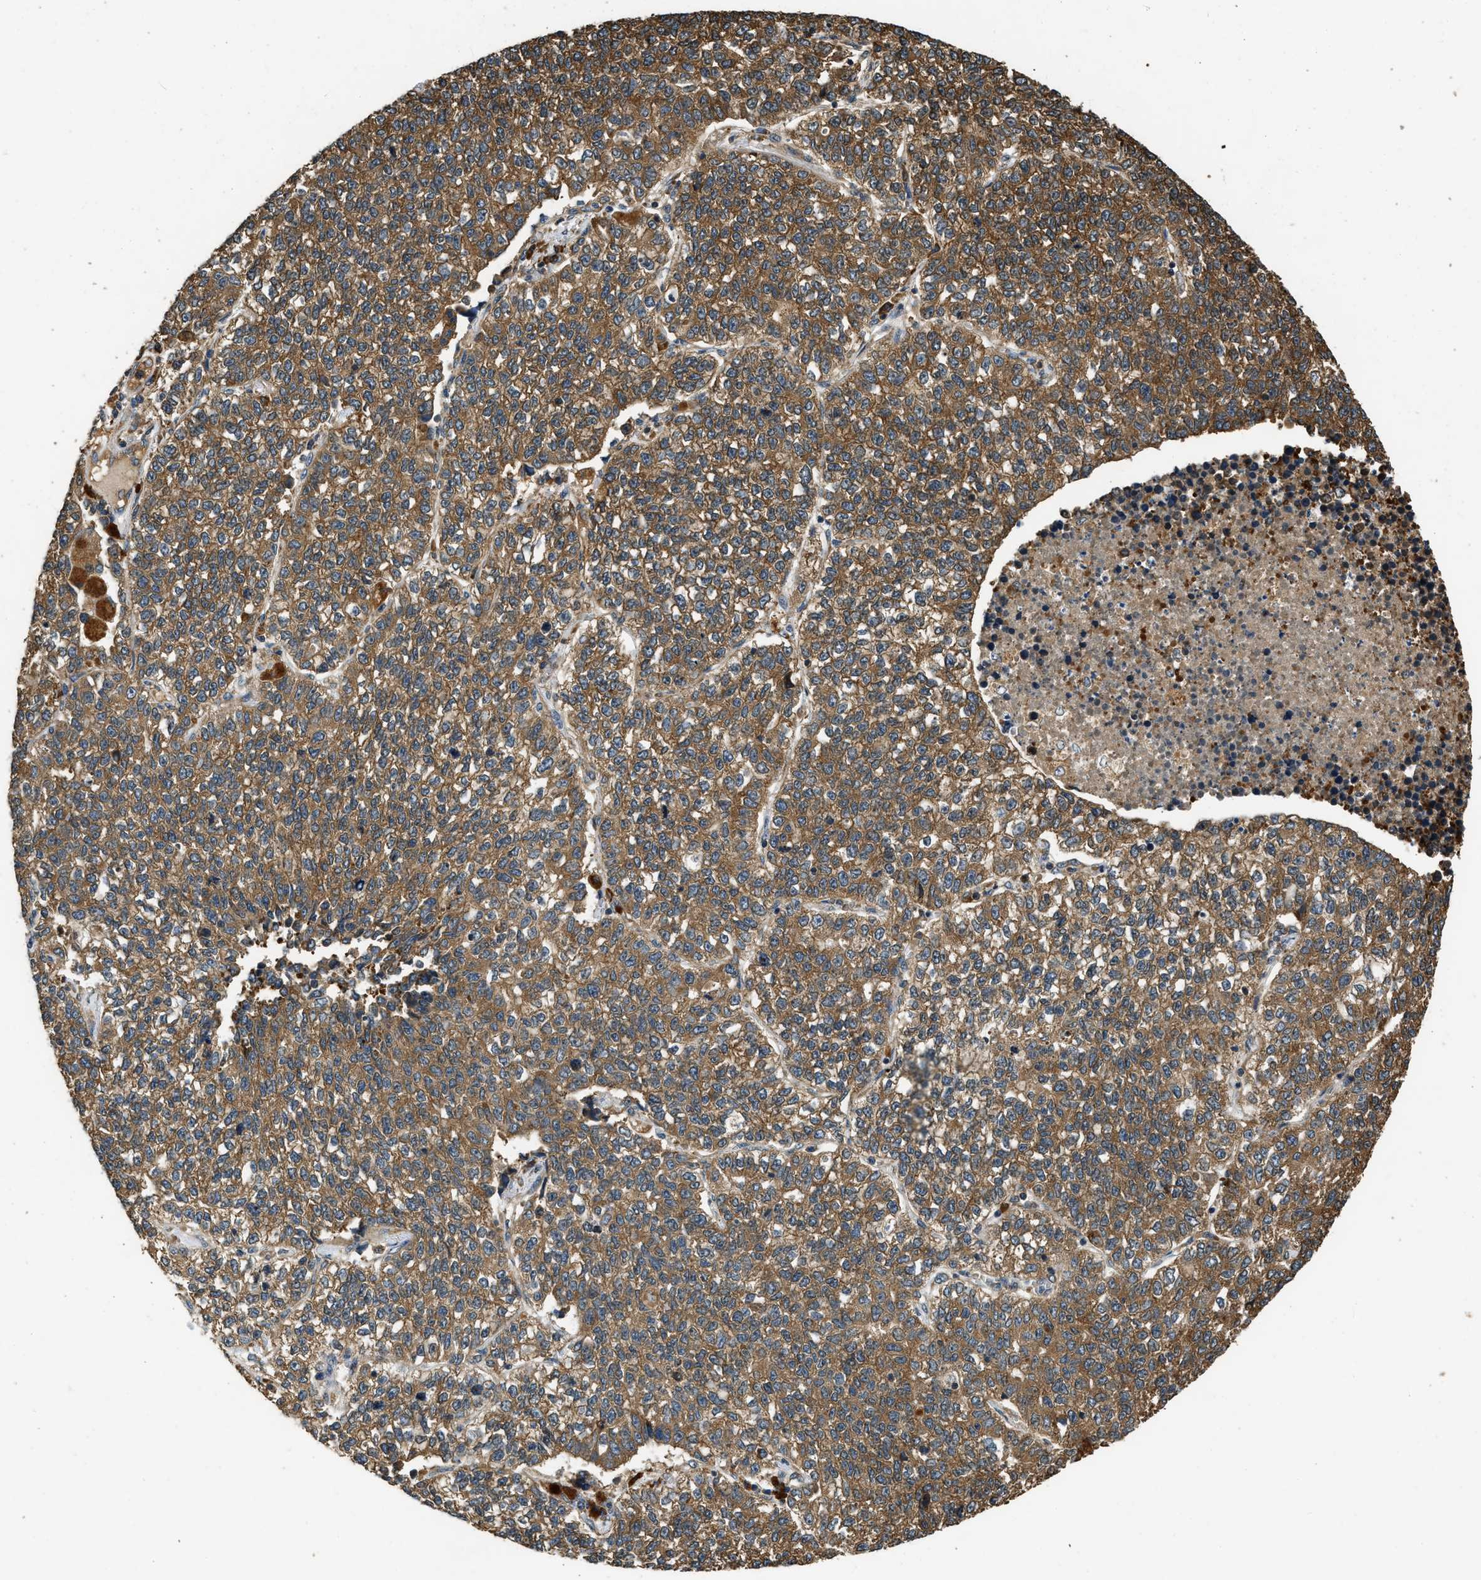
{"staining": {"intensity": "moderate", "quantity": ">75%", "location": "cytoplasmic/membranous"}, "tissue": "lung cancer", "cell_type": "Tumor cells", "image_type": "cancer", "snomed": [{"axis": "morphology", "description": "Adenocarcinoma, NOS"}, {"axis": "topography", "description": "Lung"}], "caption": "The image demonstrates a brown stain indicating the presence of a protein in the cytoplasmic/membranous of tumor cells in lung cancer. The protein is shown in brown color, while the nuclei are stained blue.", "gene": "SLC36A4", "patient": {"sex": "male", "age": 49}}